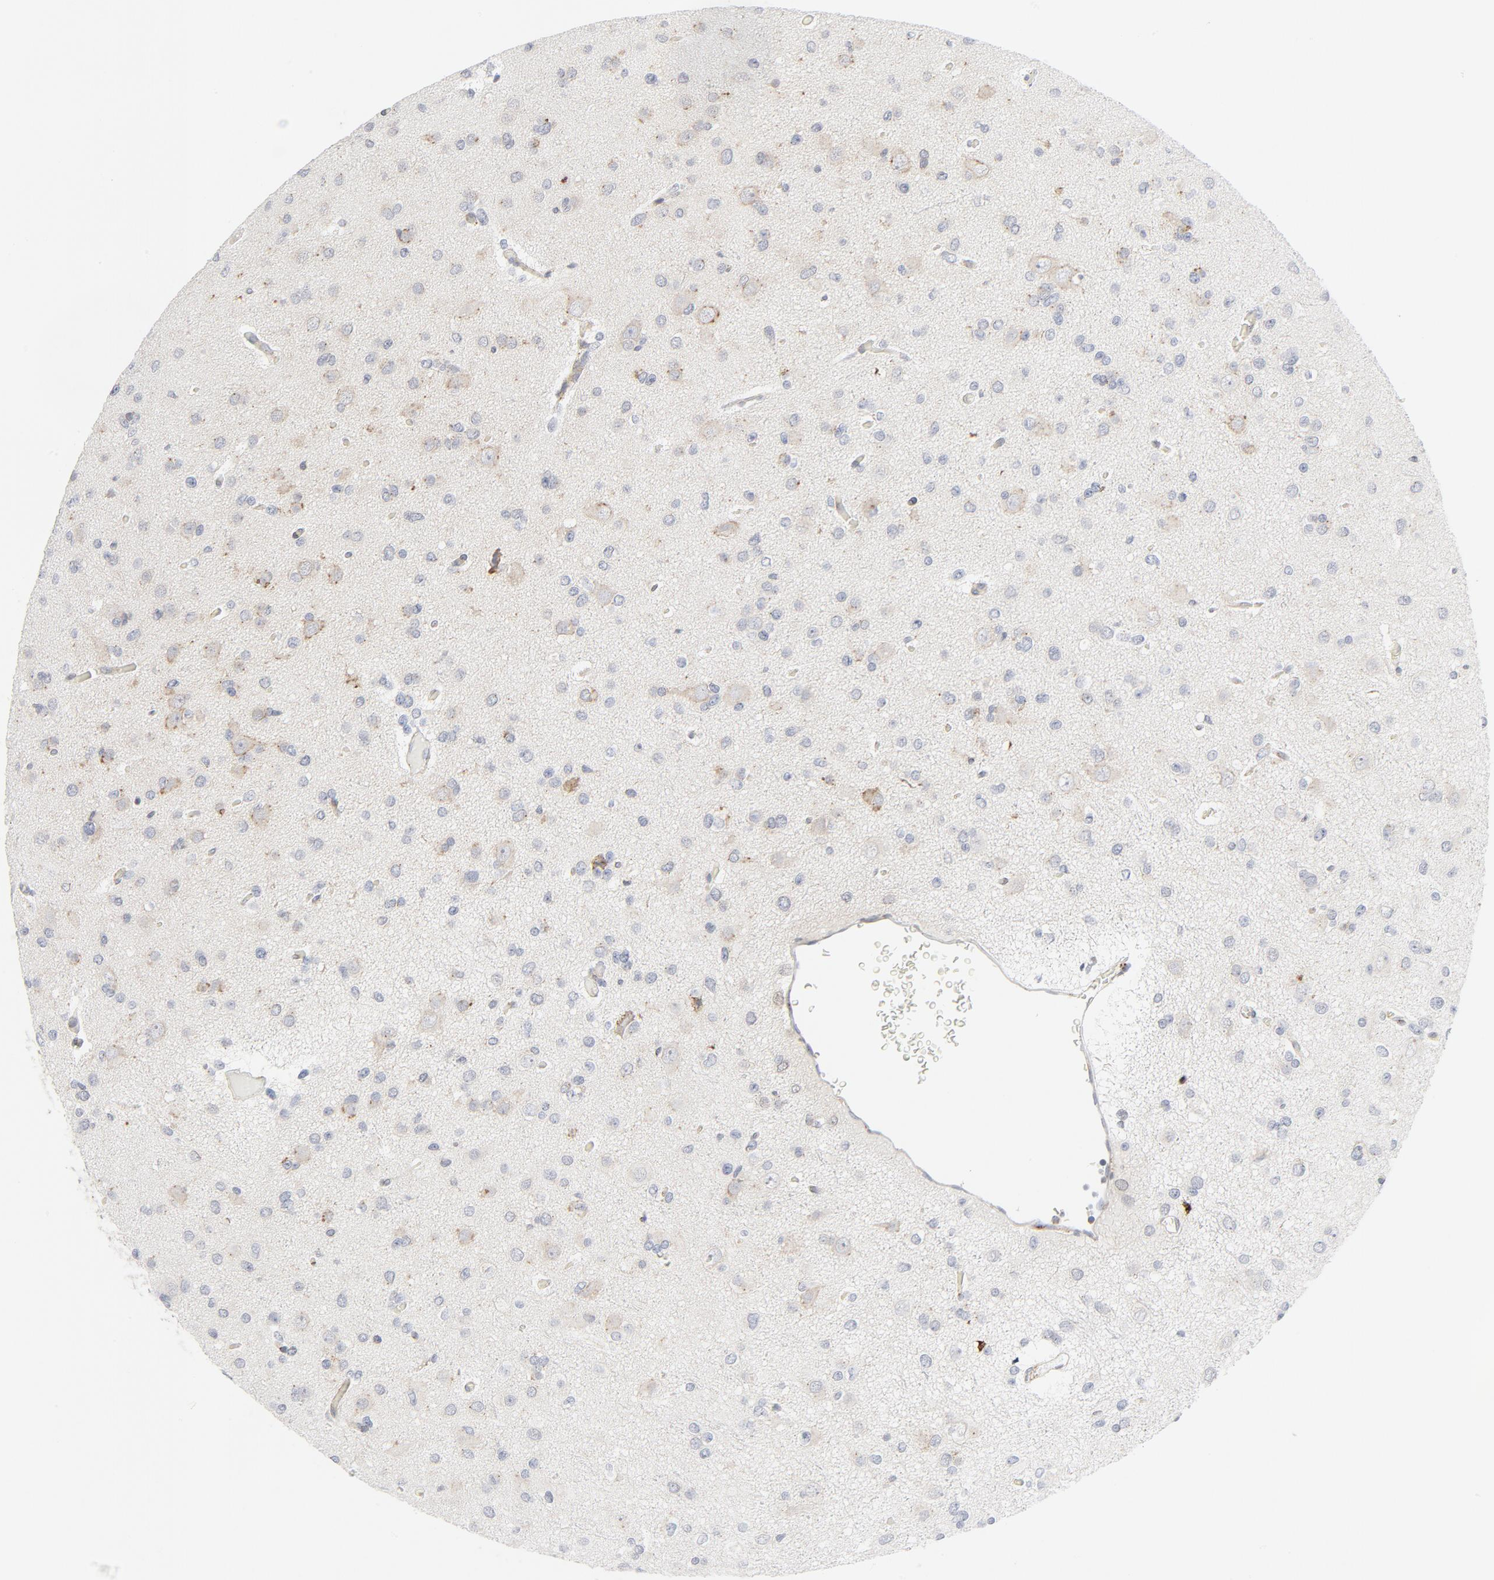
{"staining": {"intensity": "negative", "quantity": "none", "location": "none"}, "tissue": "glioma", "cell_type": "Tumor cells", "image_type": "cancer", "snomed": [{"axis": "morphology", "description": "Glioma, malignant, Low grade"}, {"axis": "topography", "description": "Brain"}], "caption": "Immunohistochemical staining of malignant glioma (low-grade) demonstrates no significant positivity in tumor cells.", "gene": "LRP6", "patient": {"sex": "male", "age": 42}}